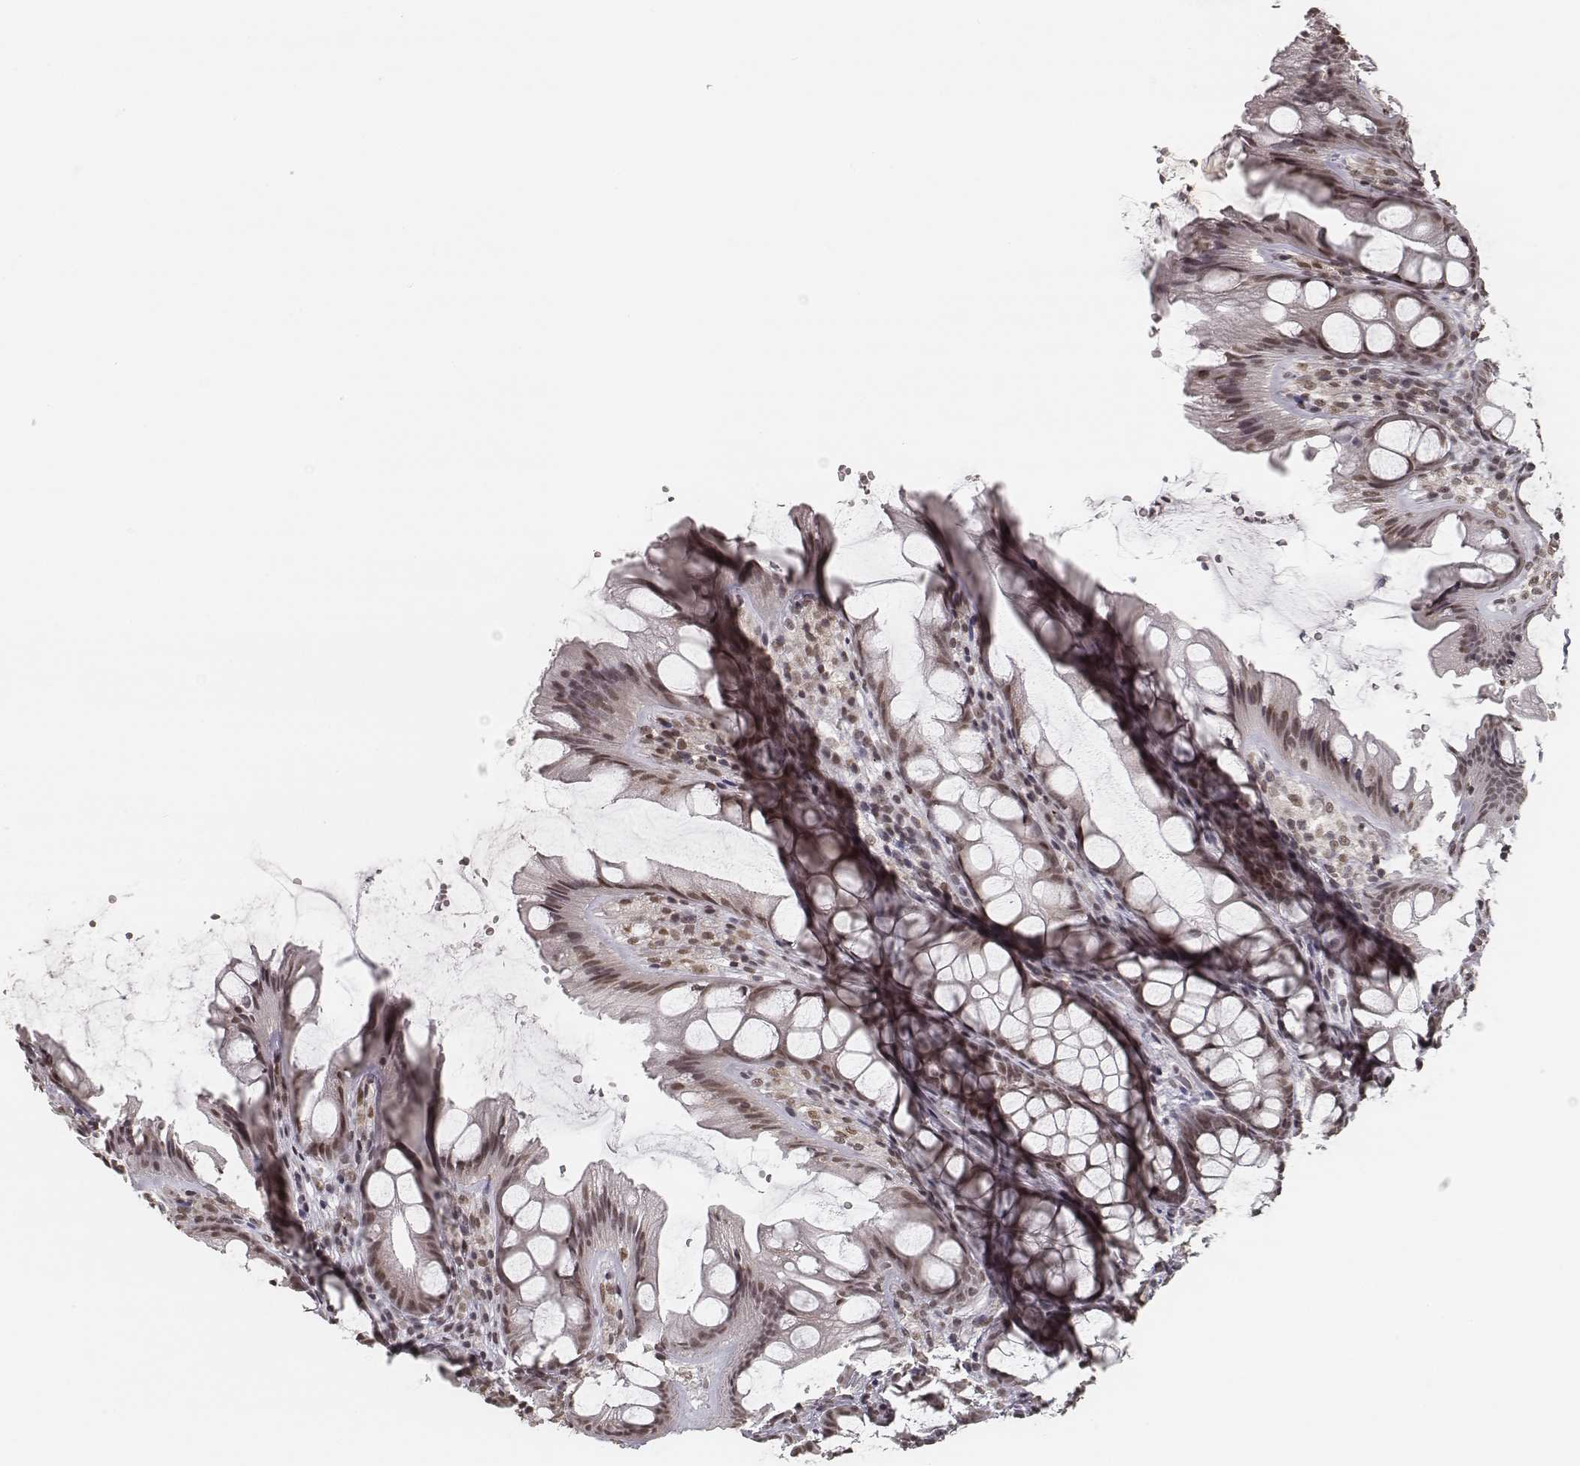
{"staining": {"intensity": "weak", "quantity": ">75%", "location": "nuclear"}, "tissue": "colon", "cell_type": "Endothelial cells", "image_type": "normal", "snomed": [{"axis": "morphology", "description": "Normal tissue, NOS"}, {"axis": "topography", "description": "Colon"}], "caption": "Protein staining by immunohistochemistry displays weak nuclear staining in approximately >75% of endothelial cells in benign colon.", "gene": "HMGA2", "patient": {"sex": "male", "age": 47}}